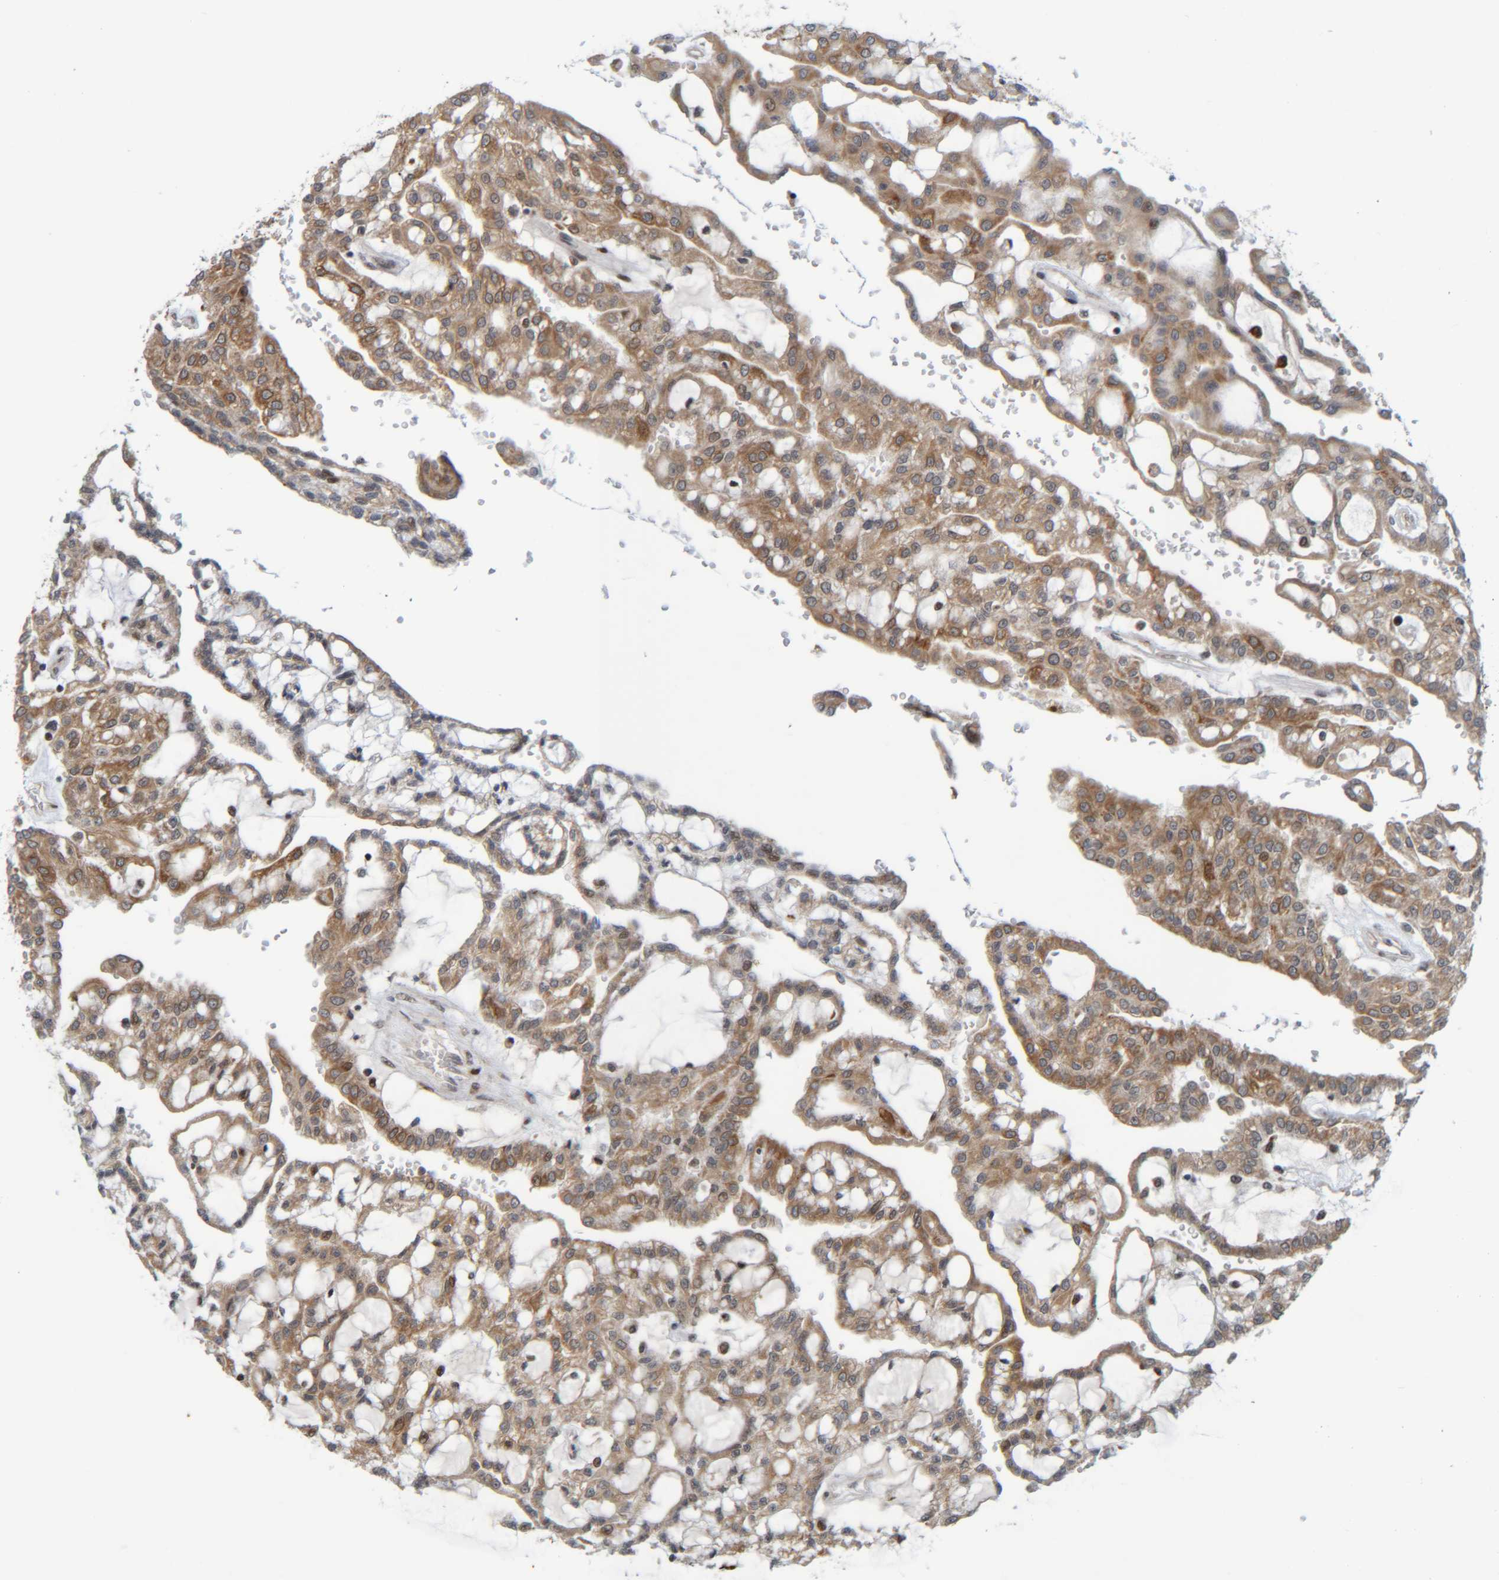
{"staining": {"intensity": "moderate", "quantity": ">75%", "location": "cytoplasmic/membranous"}, "tissue": "renal cancer", "cell_type": "Tumor cells", "image_type": "cancer", "snomed": [{"axis": "morphology", "description": "Adenocarcinoma, NOS"}, {"axis": "topography", "description": "Kidney"}], "caption": "Immunohistochemical staining of human renal cancer shows medium levels of moderate cytoplasmic/membranous staining in approximately >75% of tumor cells.", "gene": "CCDC57", "patient": {"sex": "male", "age": 63}}